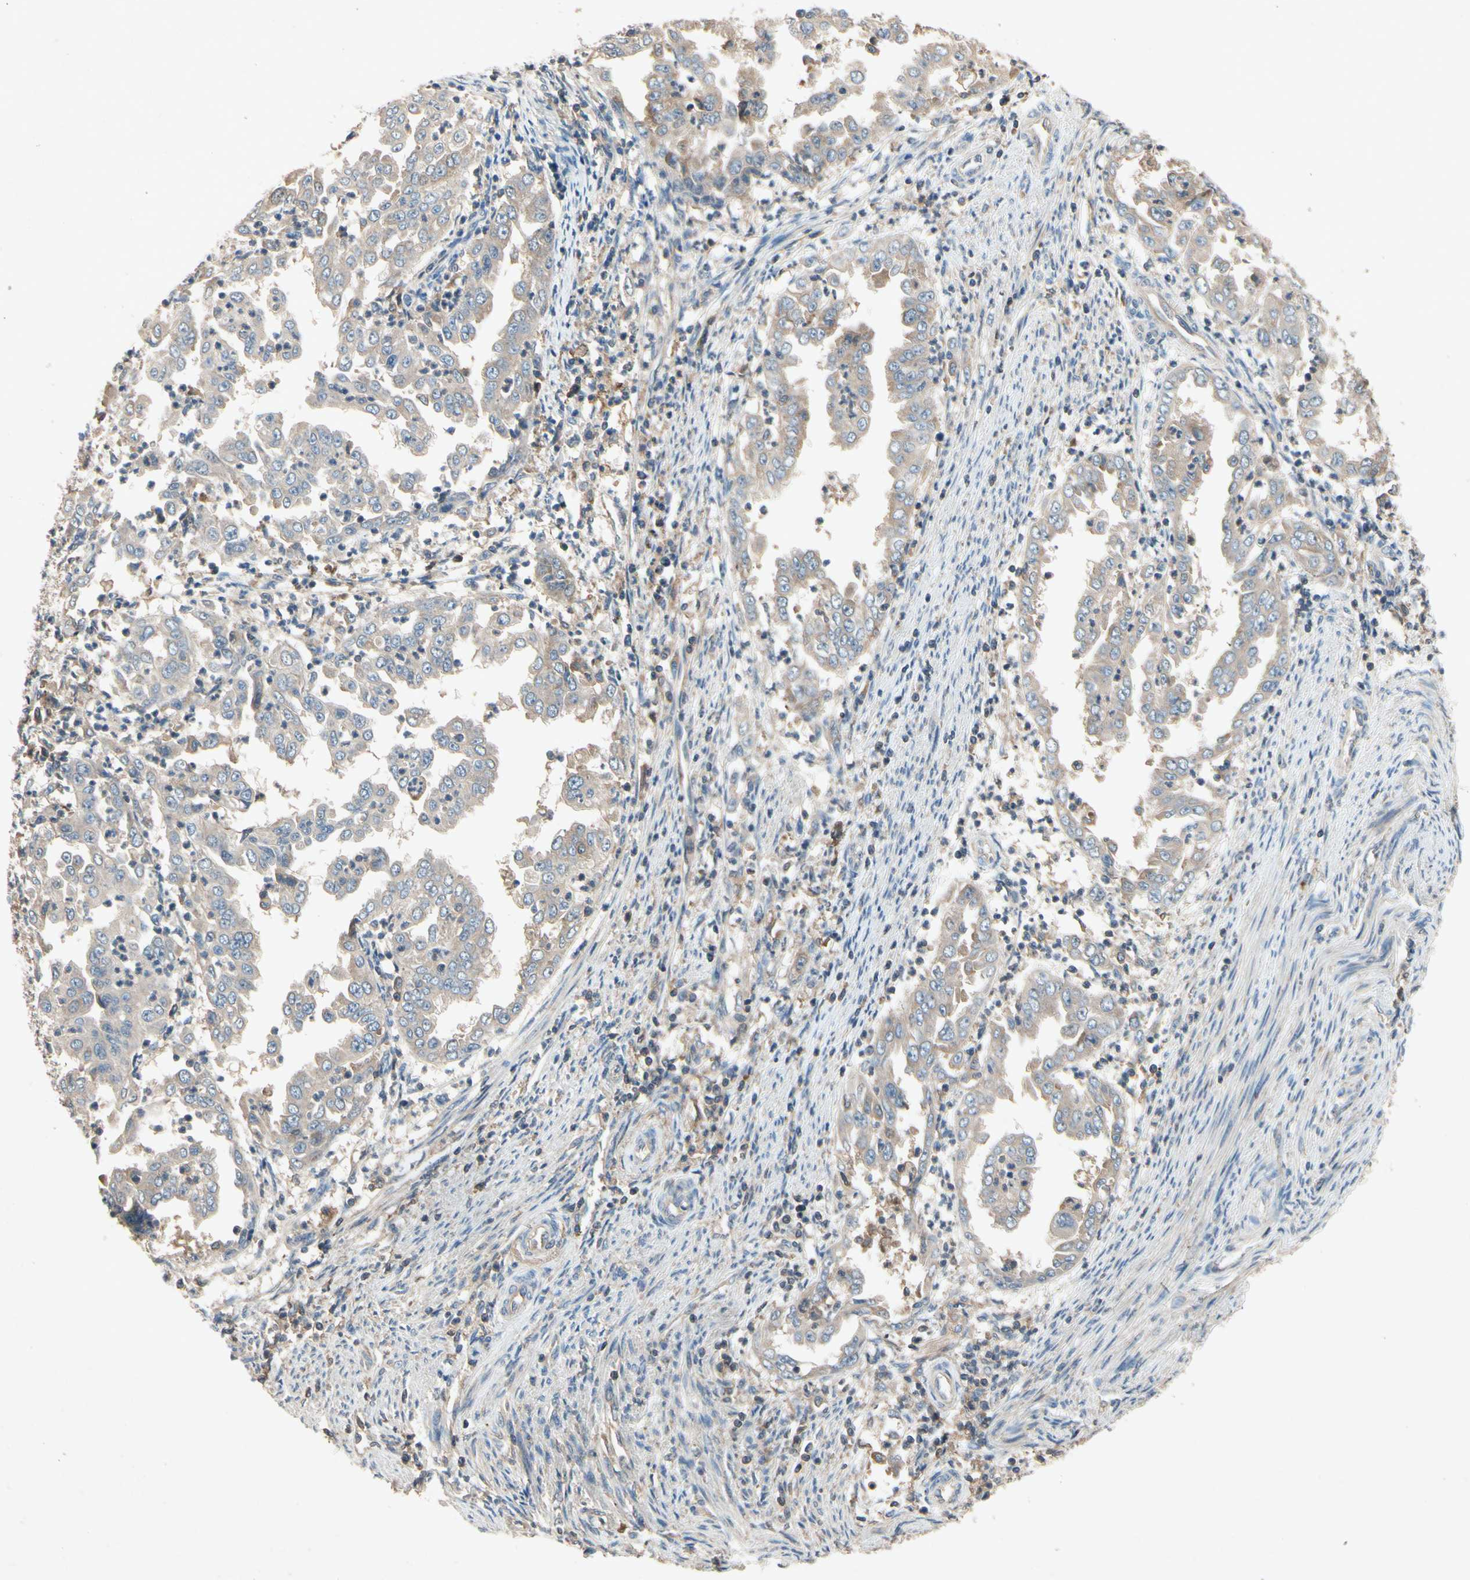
{"staining": {"intensity": "weak", "quantity": ">75%", "location": "cytoplasmic/membranous"}, "tissue": "endometrial cancer", "cell_type": "Tumor cells", "image_type": "cancer", "snomed": [{"axis": "morphology", "description": "Adenocarcinoma, NOS"}, {"axis": "topography", "description": "Endometrium"}], "caption": "Human endometrial cancer (adenocarcinoma) stained with a protein marker reveals weak staining in tumor cells.", "gene": "IL1RL1", "patient": {"sex": "female", "age": 85}}